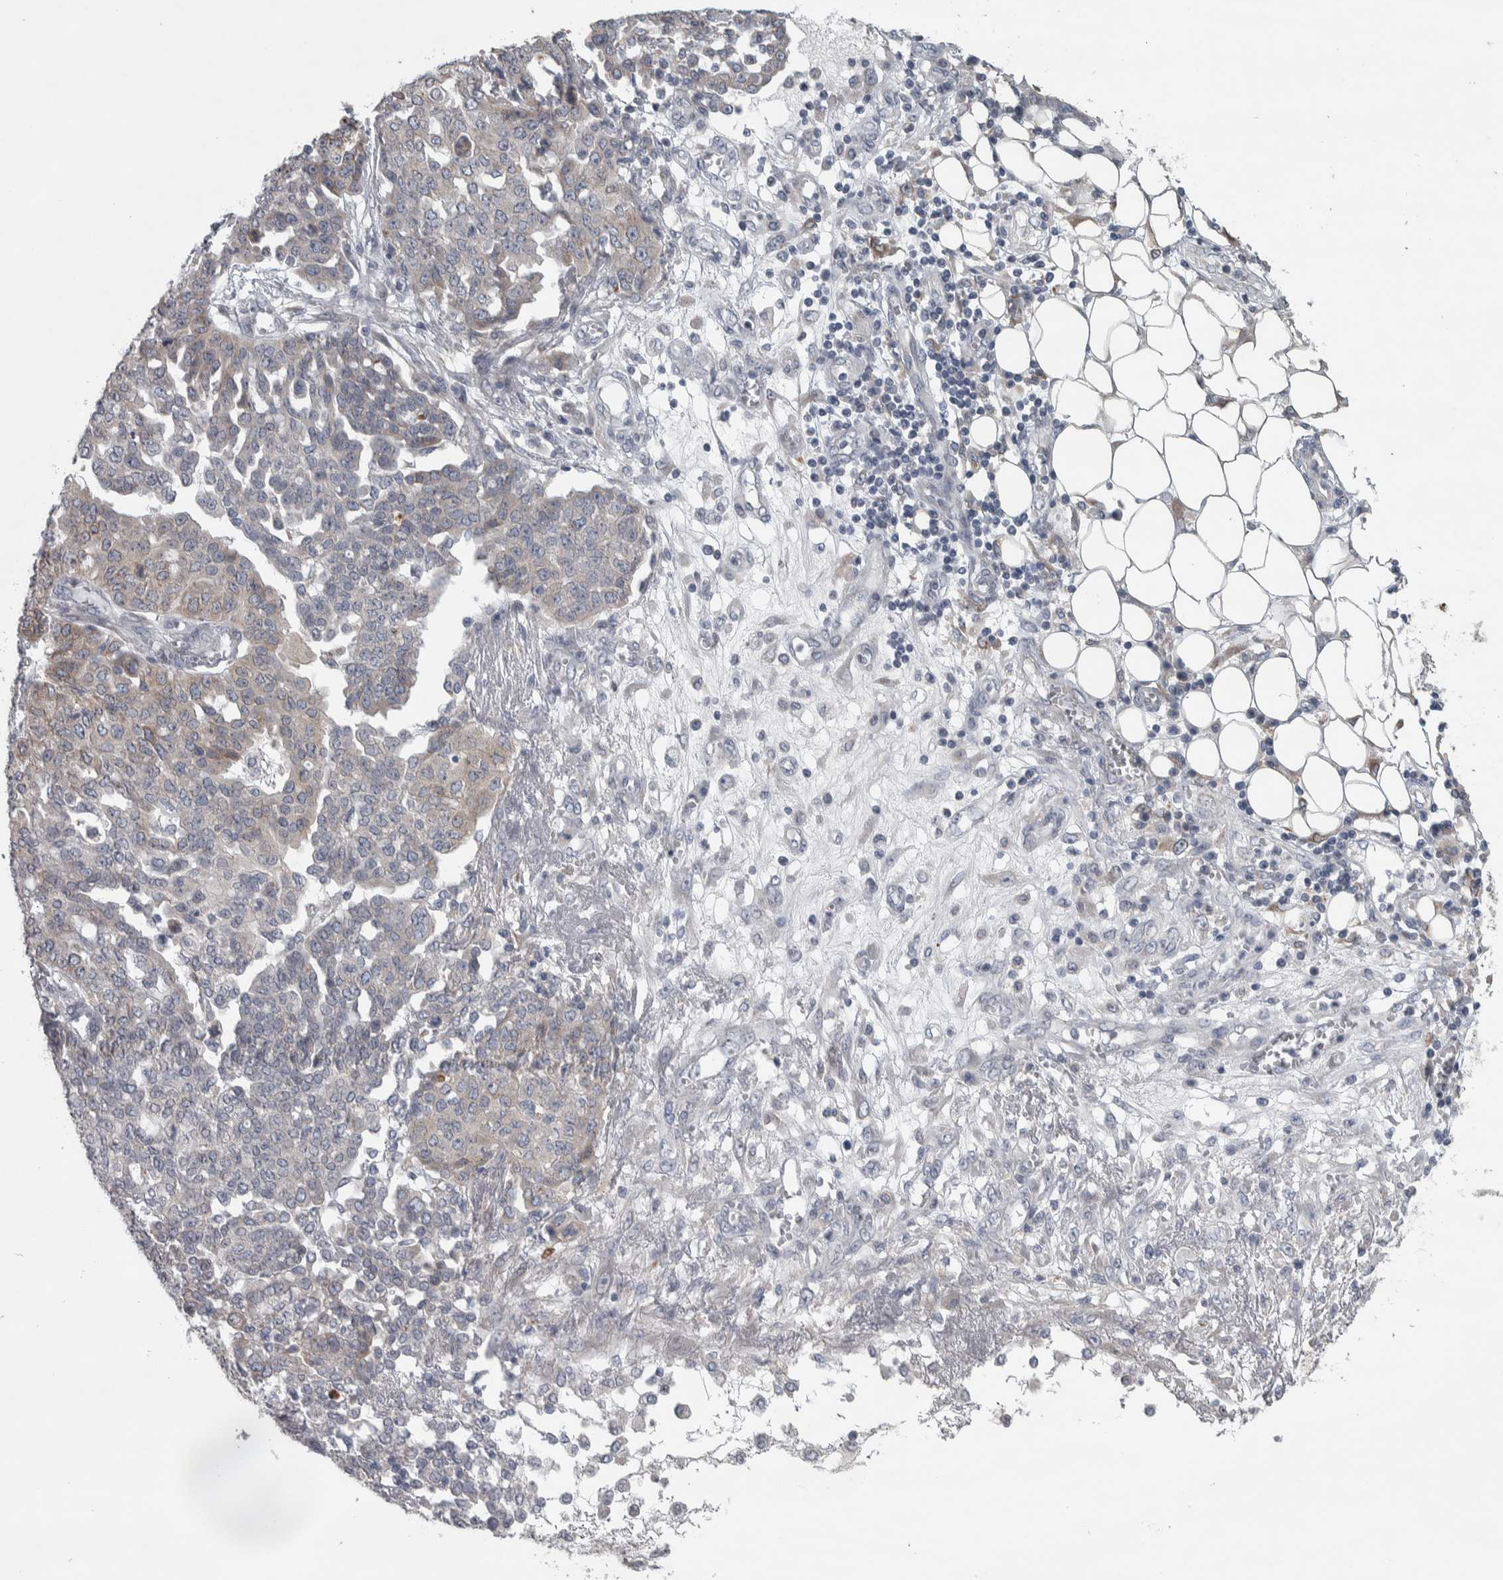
{"staining": {"intensity": "weak", "quantity": "<25%", "location": "cytoplasmic/membranous"}, "tissue": "ovarian cancer", "cell_type": "Tumor cells", "image_type": "cancer", "snomed": [{"axis": "morphology", "description": "Cystadenocarcinoma, serous, NOS"}, {"axis": "topography", "description": "Soft tissue"}, {"axis": "topography", "description": "Ovary"}], "caption": "Immunohistochemistry (IHC) photomicrograph of human ovarian cancer (serous cystadenocarcinoma) stained for a protein (brown), which displays no staining in tumor cells.", "gene": "SIGMAR1", "patient": {"sex": "female", "age": 57}}